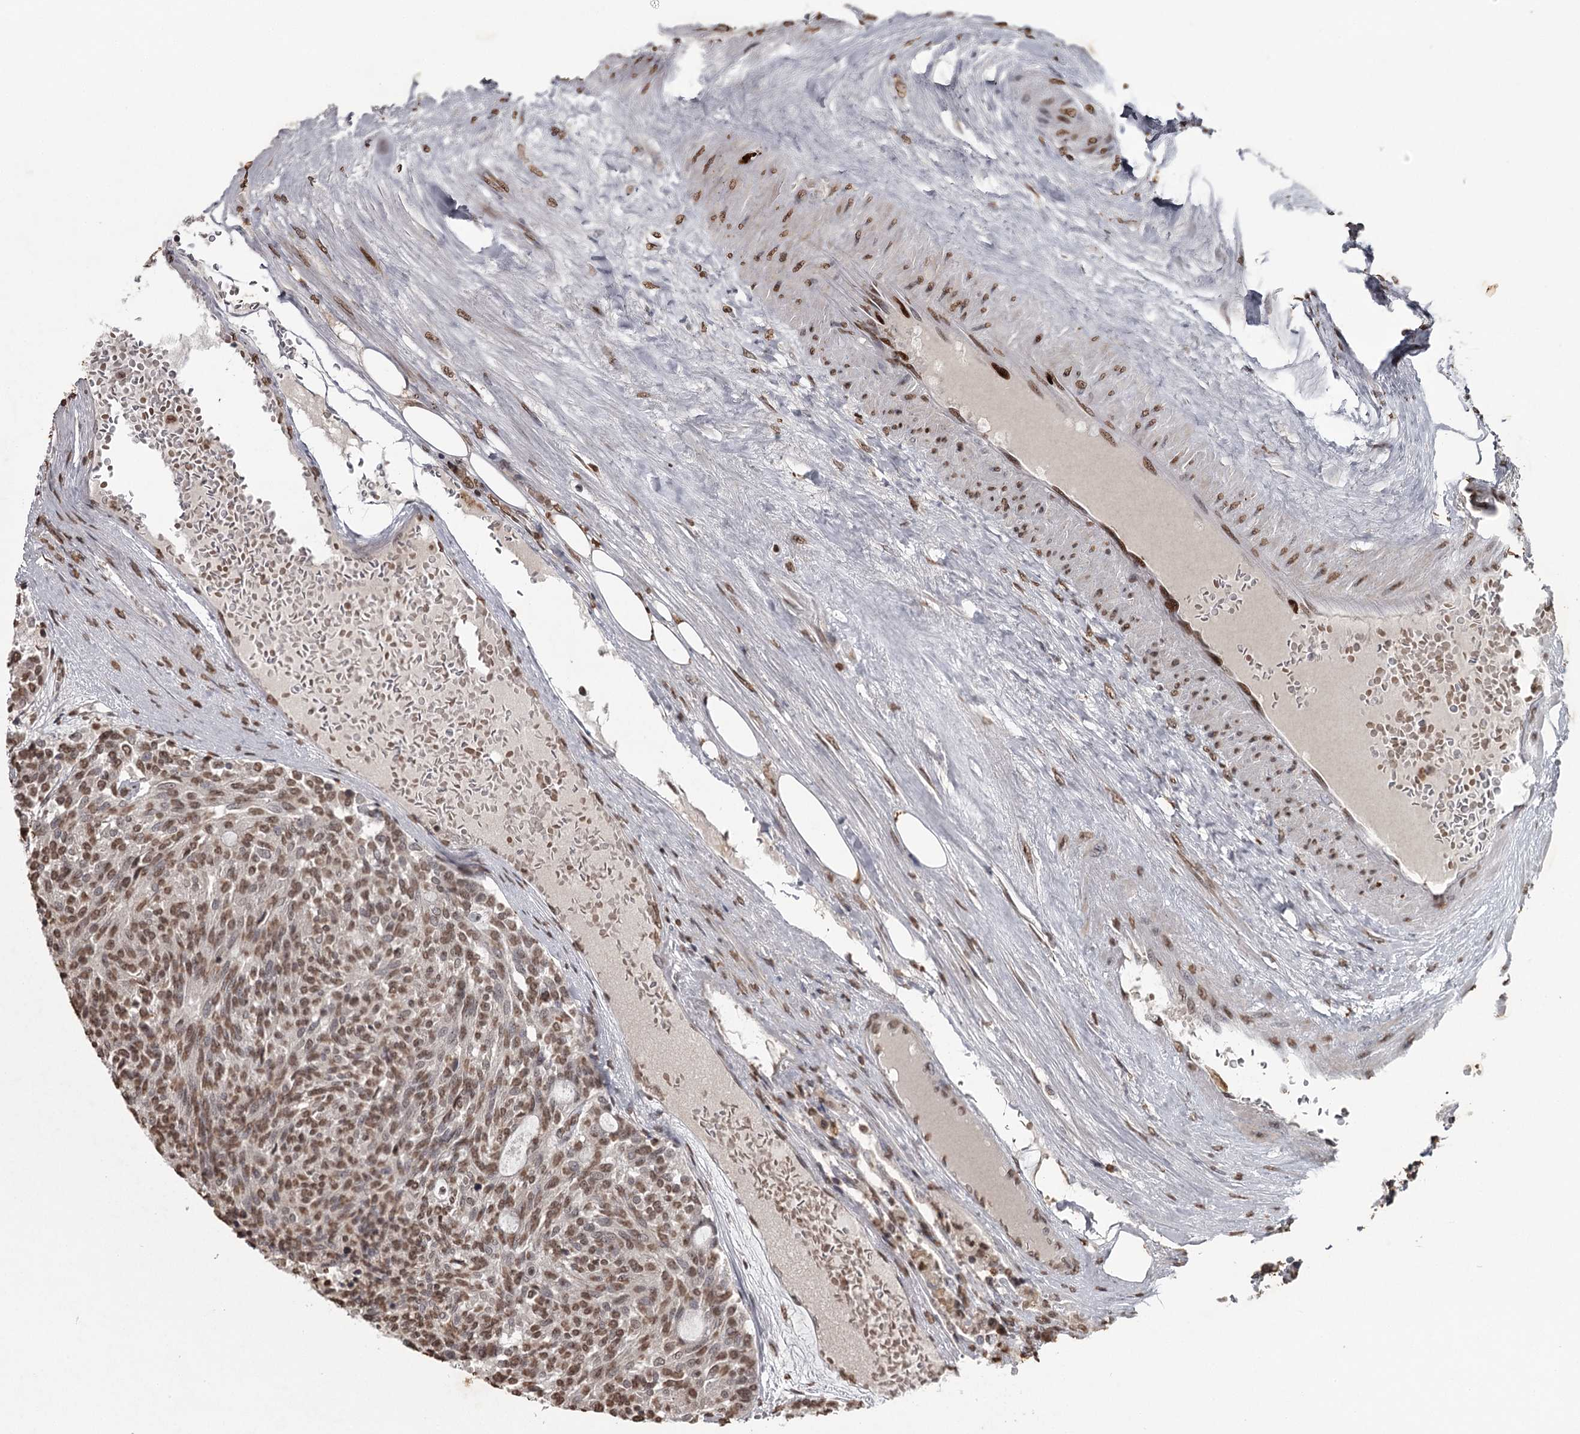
{"staining": {"intensity": "moderate", "quantity": ">75%", "location": "nuclear"}, "tissue": "carcinoid", "cell_type": "Tumor cells", "image_type": "cancer", "snomed": [{"axis": "morphology", "description": "Carcinoid, malignant, NOS"}, {"axis": "topography", "description": "Pancreas"}], "caption": "Carcinoid stained for a protein demonstrates moderate nuclear positivity in tumor cells.", "gene": "THYN1", "patient": {"sex": "female", "age": 54}}